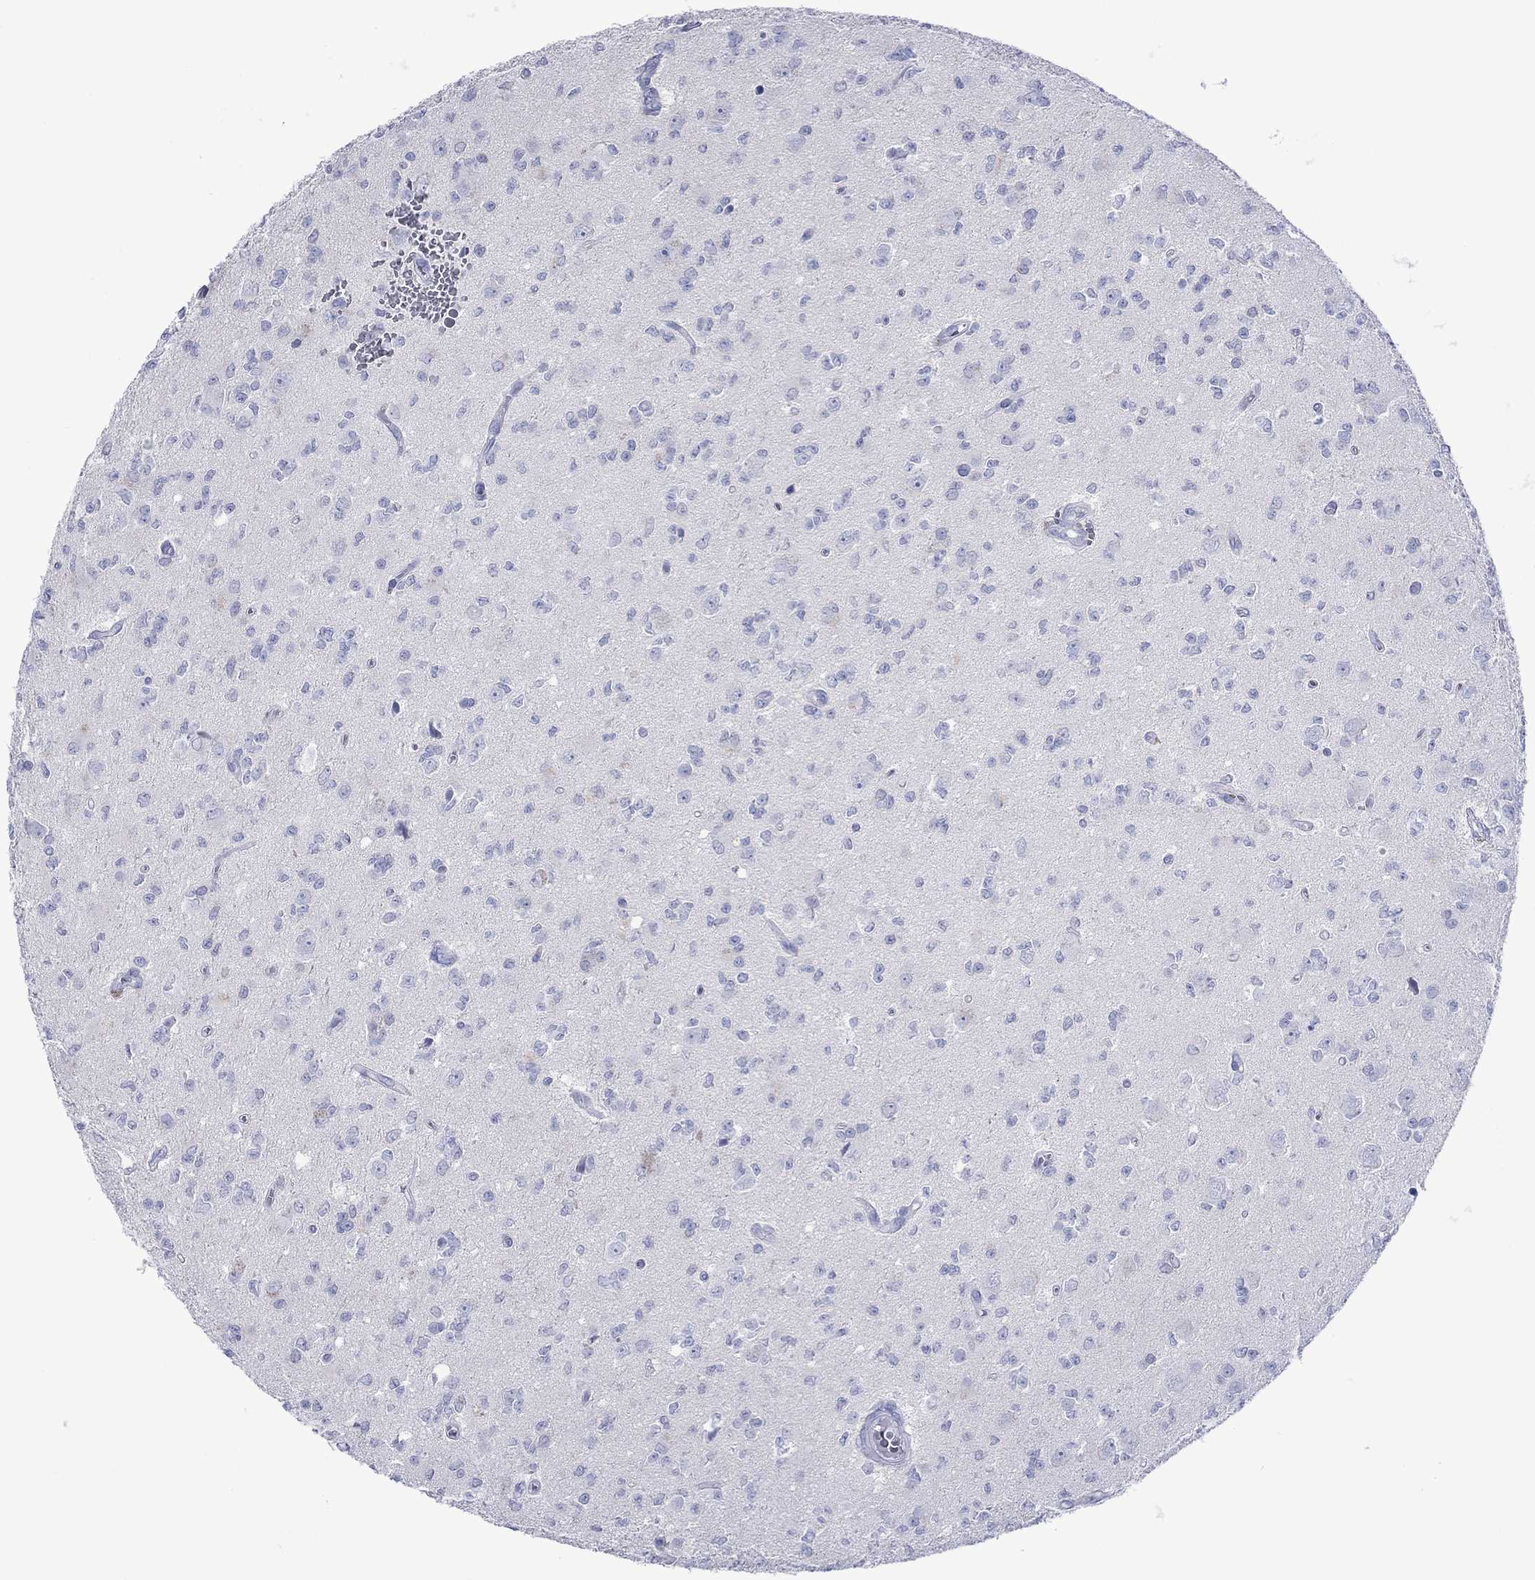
{"staining": {"intensity": "negative", "quantity": "none", "location": "none"}, "tissue": "glioma", "cell_type": "Tumor cells", "image_type": "cancer", "snomed": [{"axis": "morphology", "description": "Glioma, malignant, Low grade"}, {"axis": "topography", "description": "Brain"}], "caption": "Malignant low-grade glioma was stained to show a protein in brown. There is no significant expression in tumor cells.", "gene": "MLANA", "patient": {"sex": "female", "age": 45}}